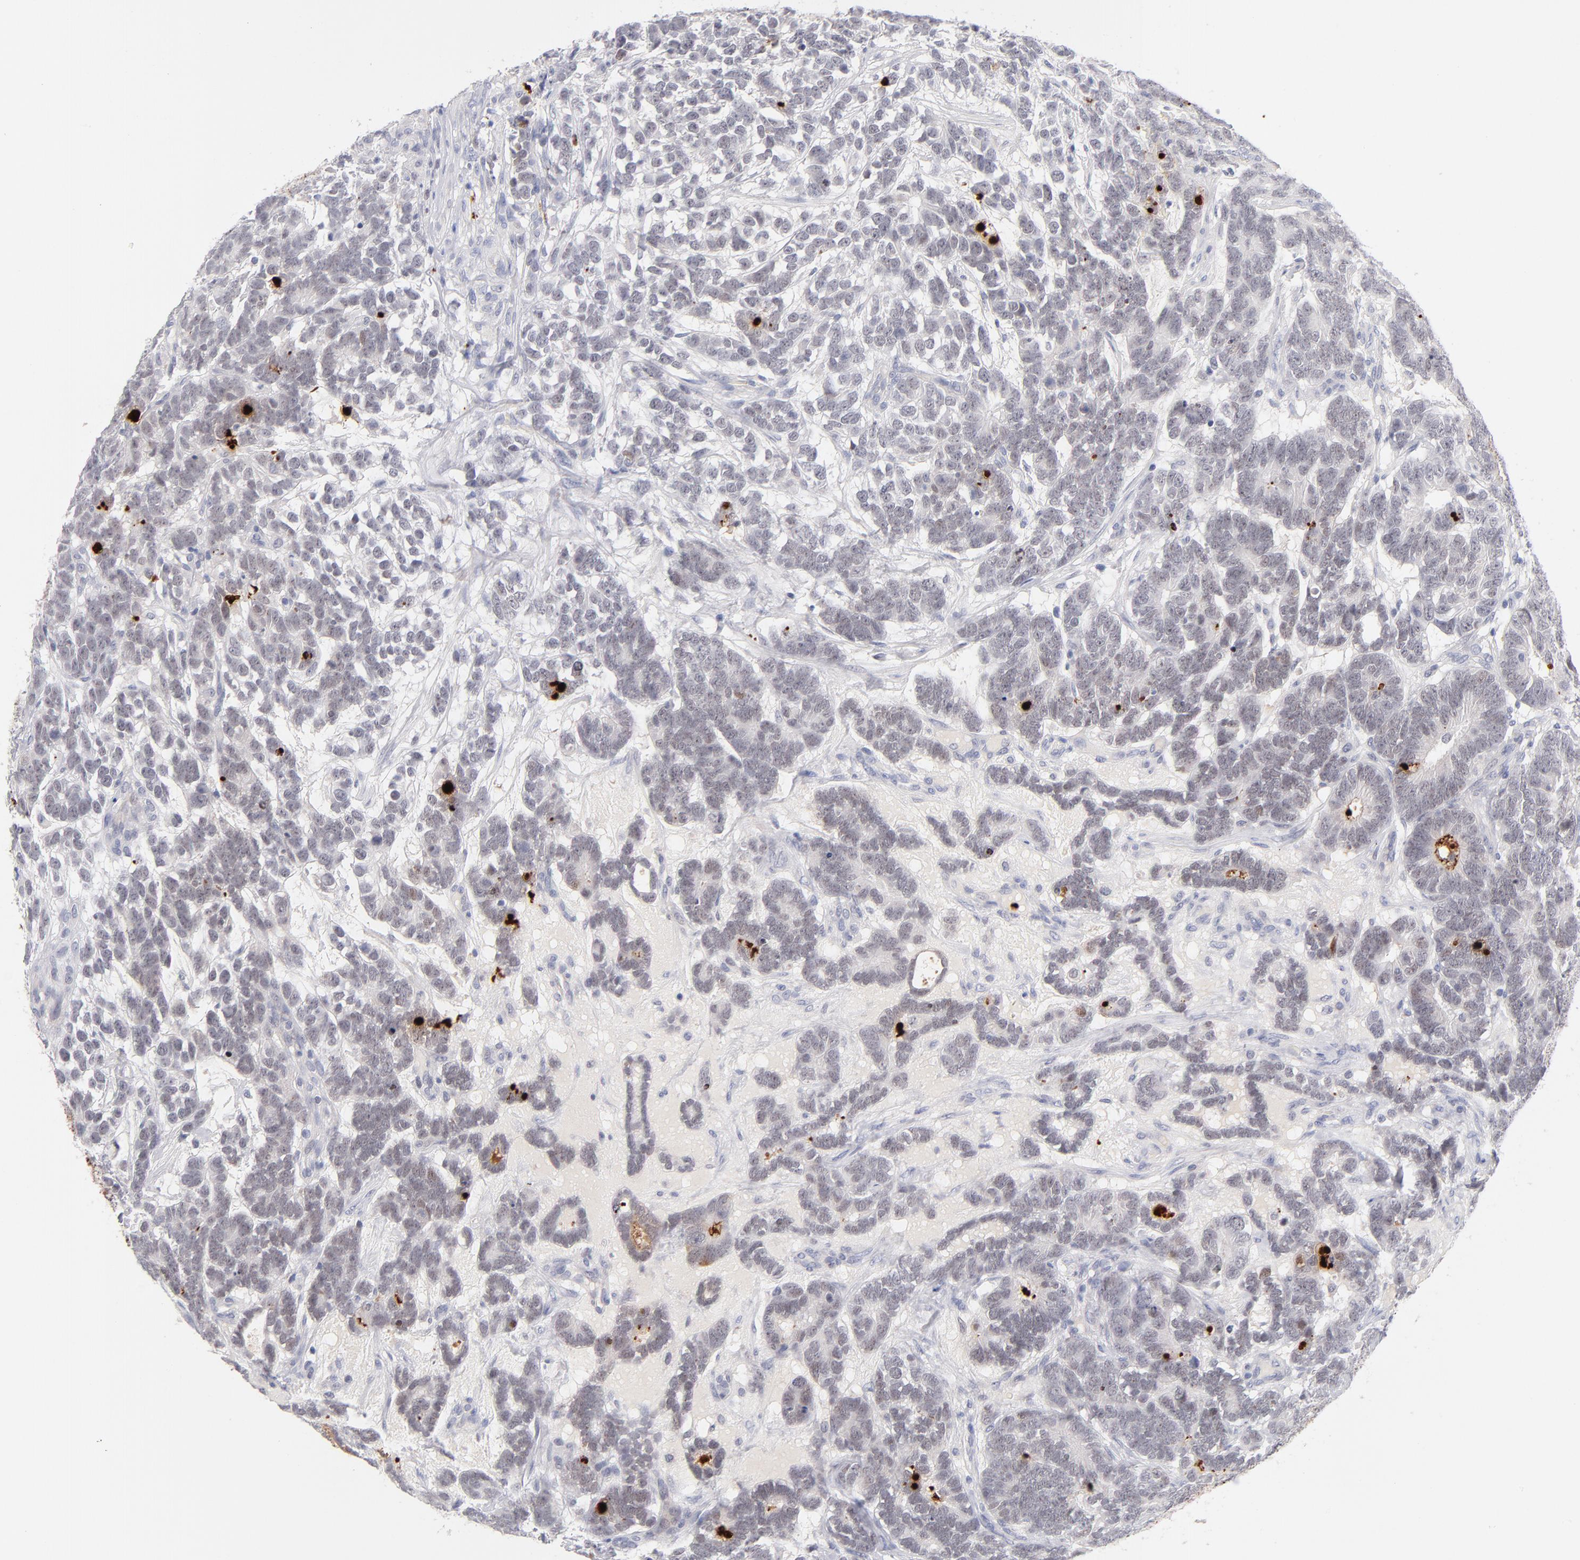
{"staining": {"intensity": "weak", "quantity": "<25%", "location": "cytoplasmic/membranous,nuclear"}, "tissue": "testis cancer", "cell_type": "Tumor cells", "image_type": "cancer", "snomed": [{"axis": "morphology", "description": "Carcinoma, Embryonal, NOS"}, {"axis": "topography", "description": "Testis"}], "caption": "Tumor cells show no significant staining in testis cancer.", "gene": "PARP1", "patient": {"sex": "male", "age": 26}}